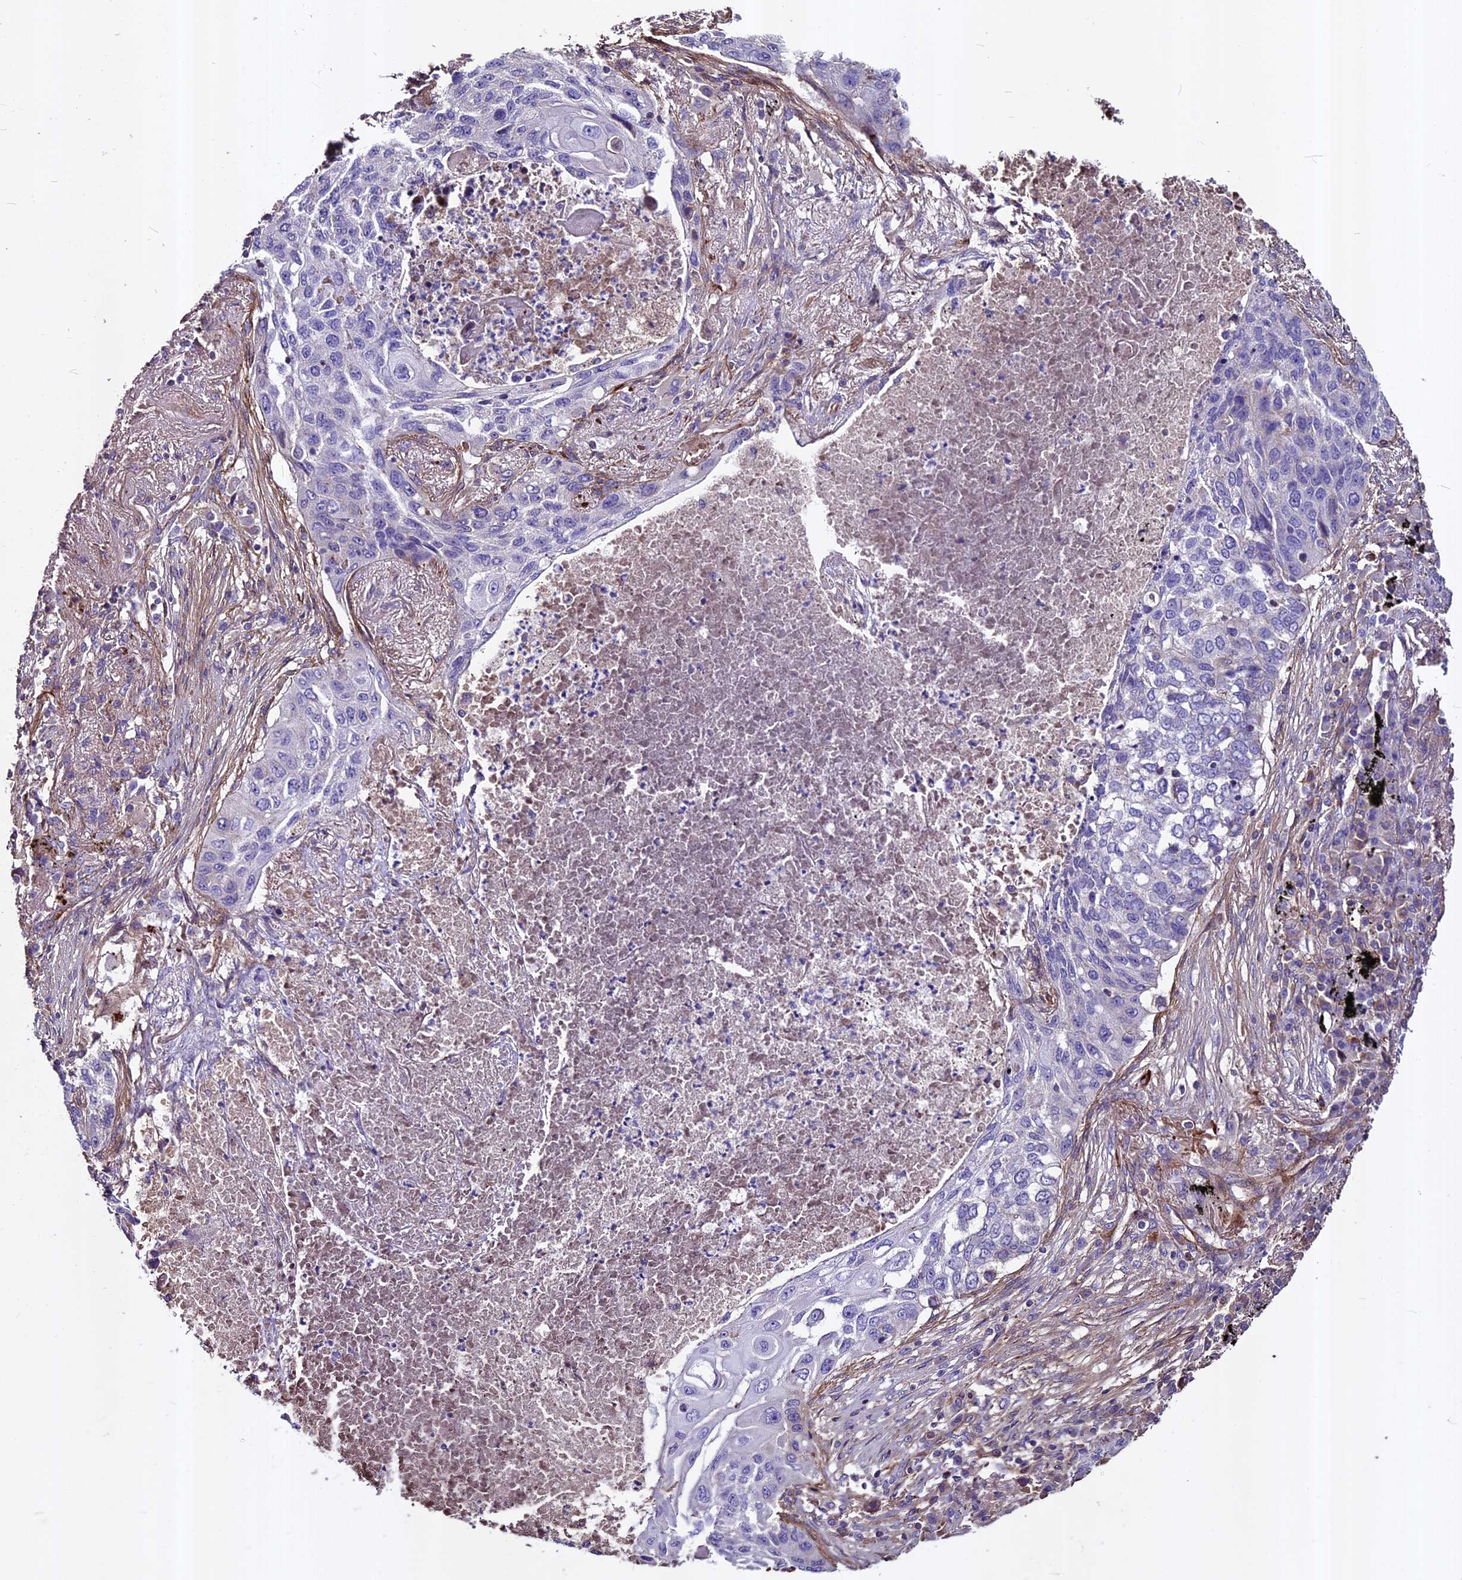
{"staining": {"intensity": "negative", "quantity": "none", "location": "none"}, "tissue": "lung cancer", "cell_type": "Tumor cells", "image_type": "cancer", "snomed": [{"axis": "morphology", "description": "Squamous cell carcinoma, NOS"}, {"axis": "topography", "description": "Lung"}], "caption": "DAB immunohistochemical staining of human squamous cell carcinoma (lung) shows no significant positivity in tumor cells. The staining was performed using DAB to visualize the protein expression in brown, while the nuclei were stained in blue with hematoxylin (Magnification: 20x).", "gene": "EVA1B", "patient": {"sex": "female", "age": 63}}